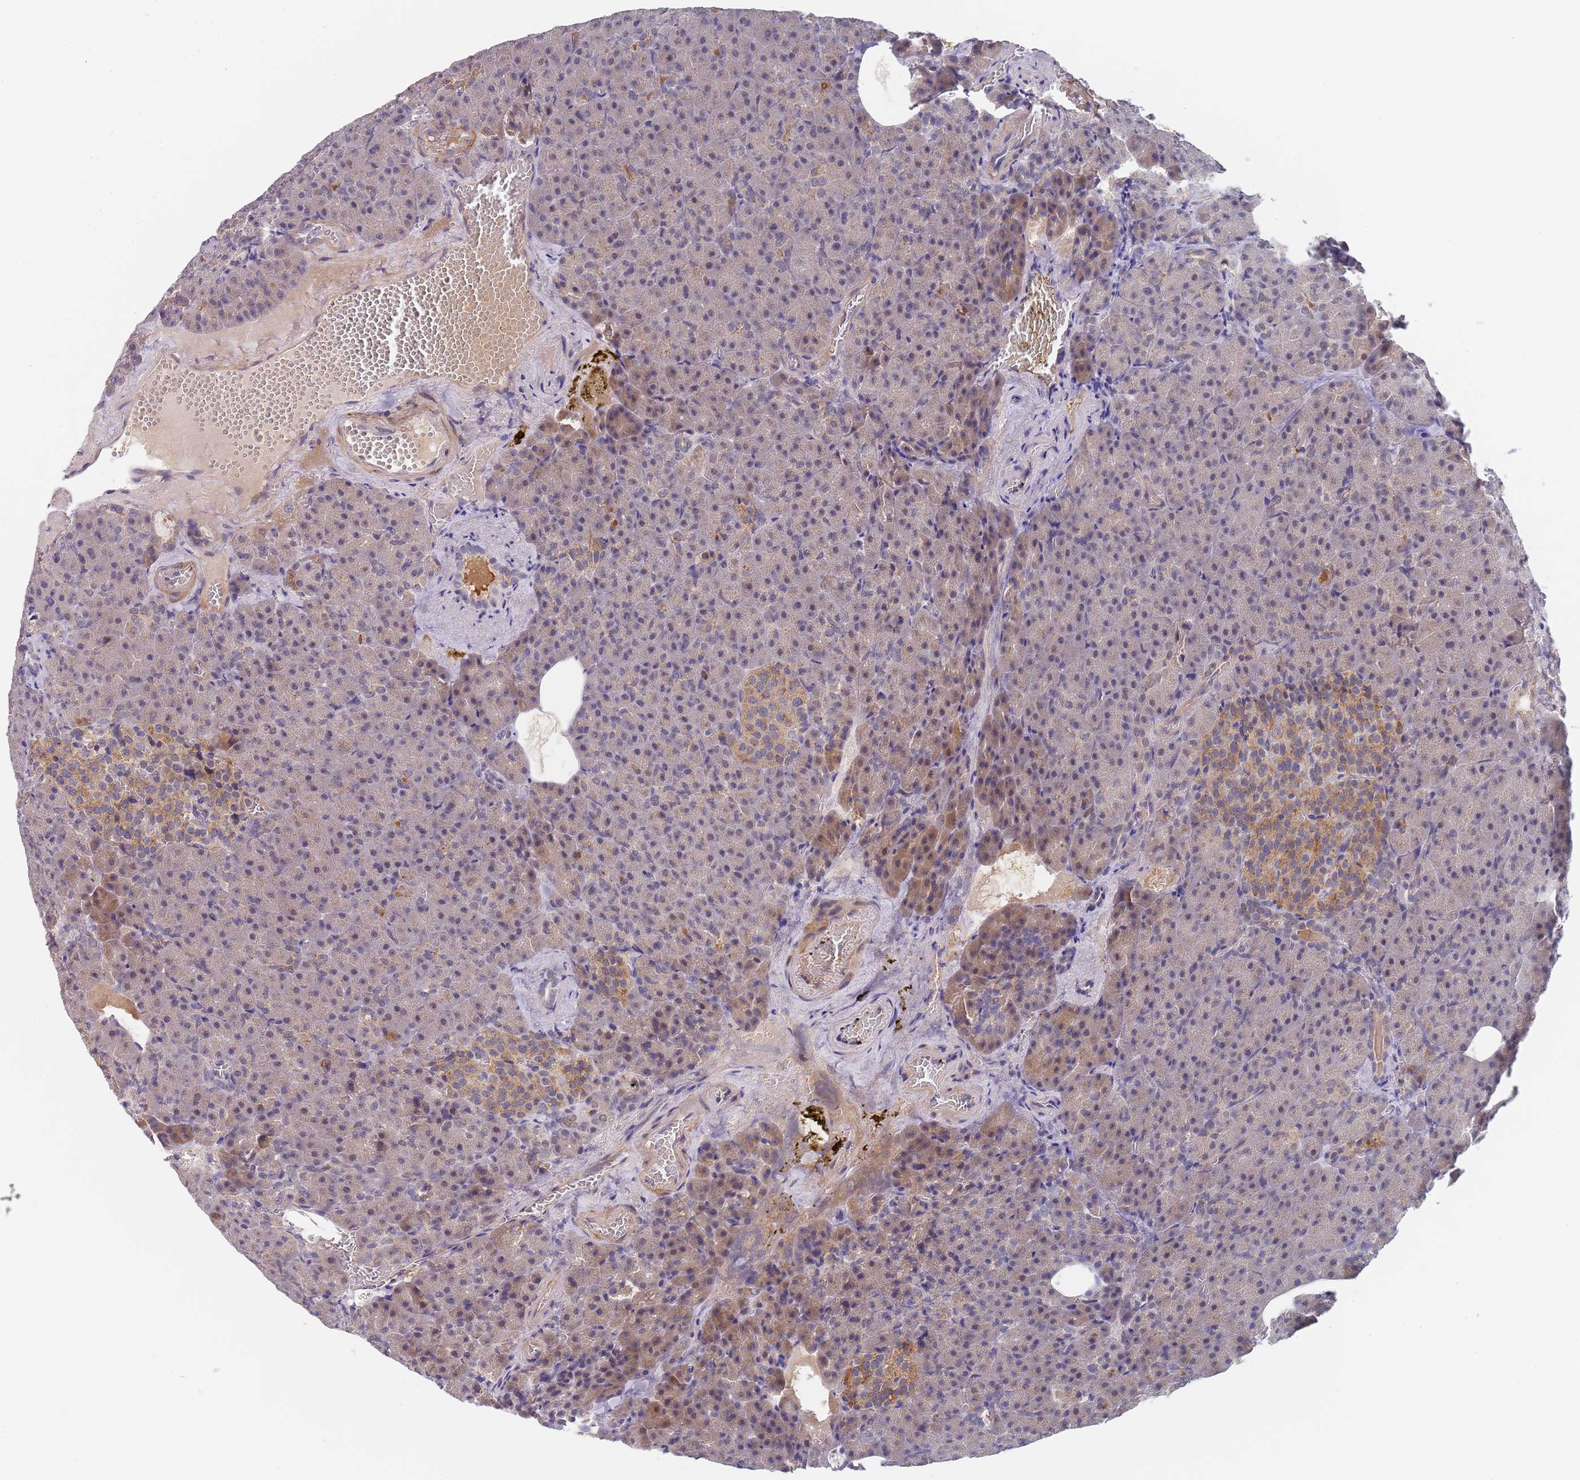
{"staining": {"intensity": "moderate", "quantity": "25%-75%", "location": "cytoplasmic/membranous"}, "tissue": "pancreas", "cell_type": "Exocrine glandular cells", "image_type": "normal", "snomed": [{"axis": "morphology", "description": "Normal tissue, NOS"}, {"axis": "topography", "description": "Pancreas"}], "caption": "IHC histopathology image of benign pancreas: human pancreas stained using immunohistochemistry demonstrates medium levels of moderate protein expression localized specifically in the cytoplasmic/membranous of exocrine glandular cells, appearing as a cytoplasmic/membranous brown color.", "gene": "B4GALT4", "patient": {"sex": "female", "age": 74}}